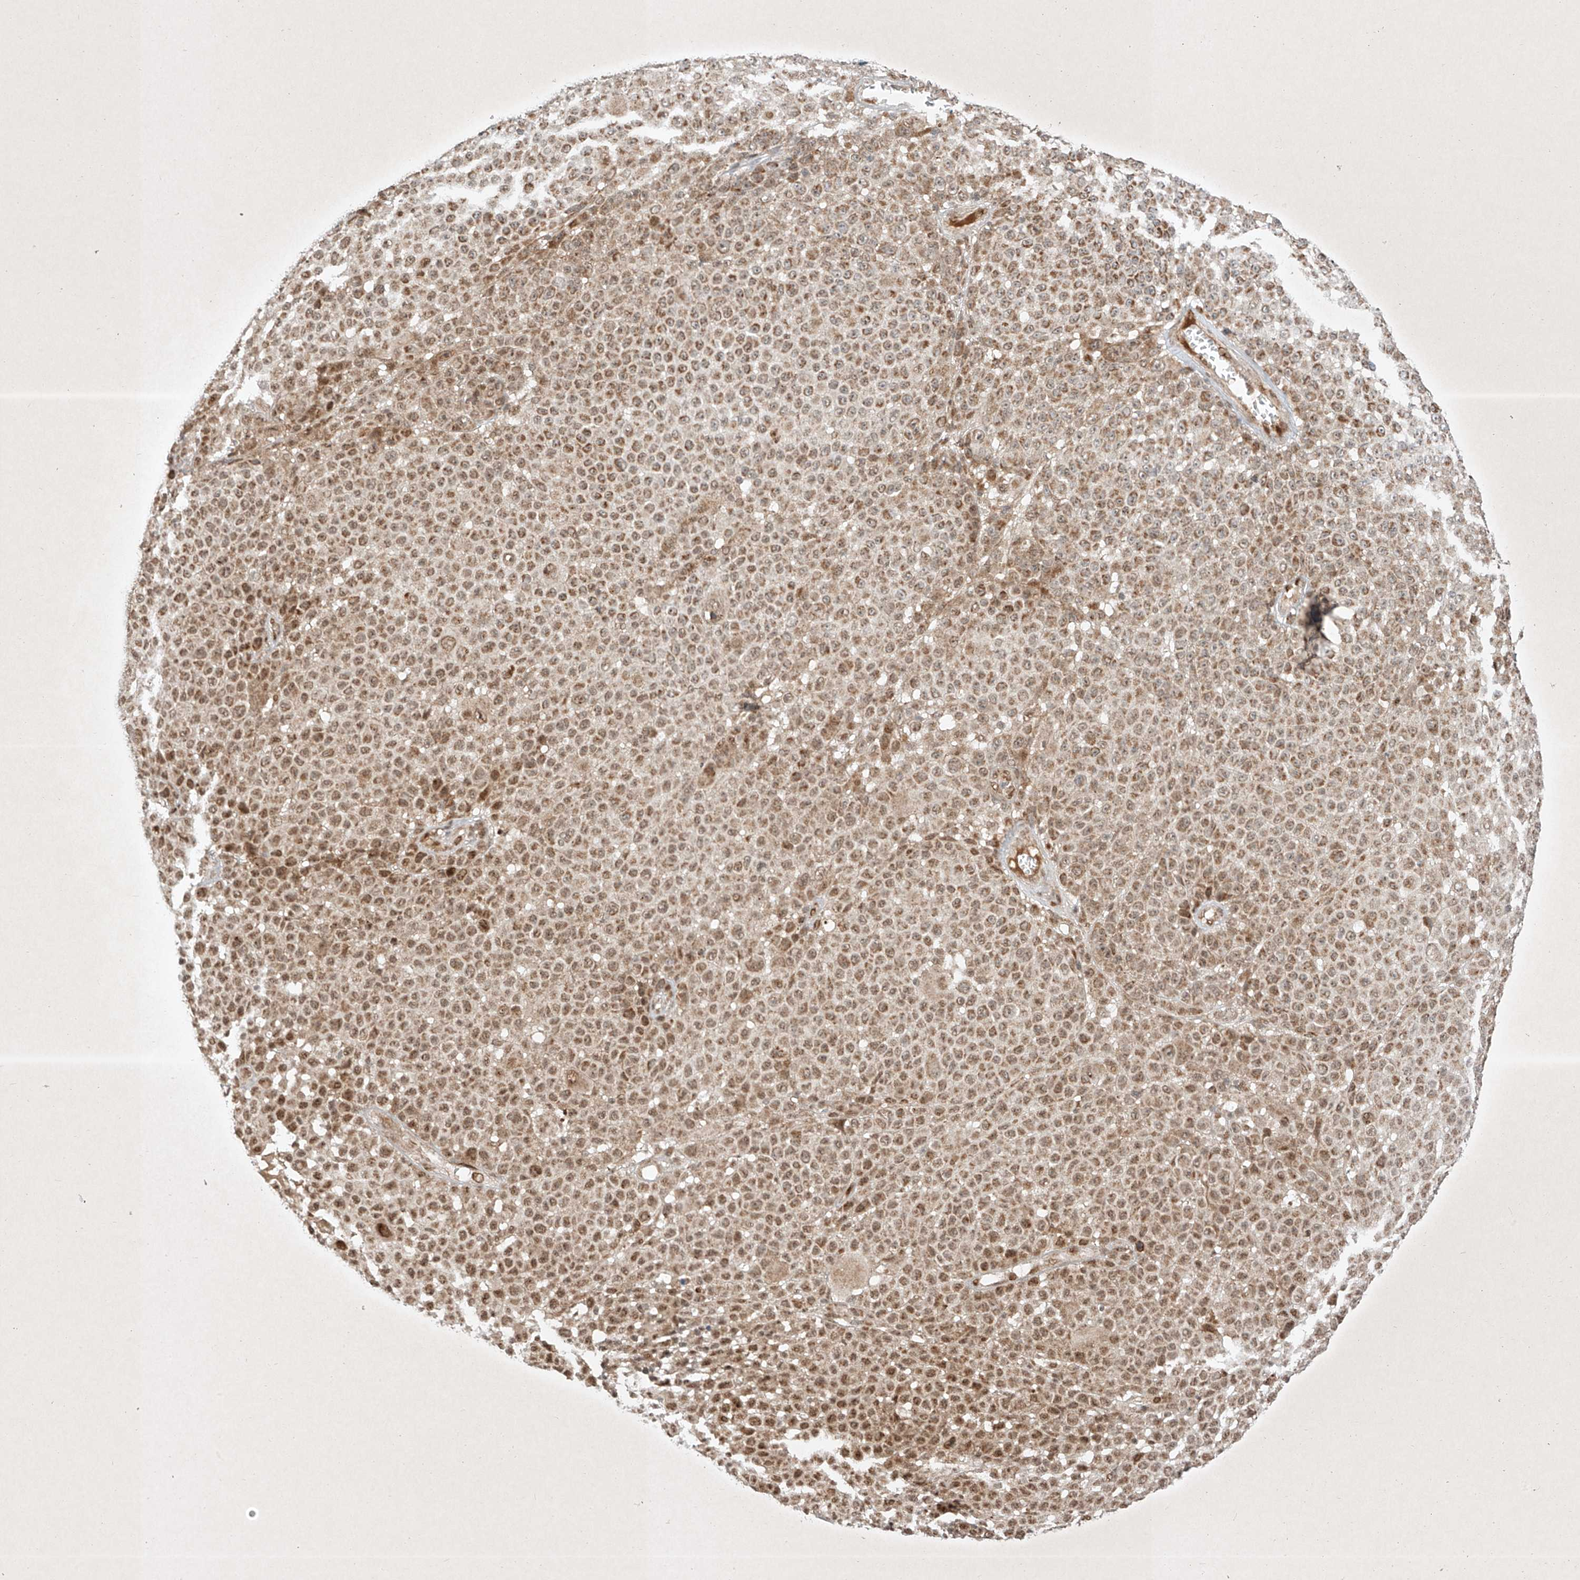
{"staining": {"intensity": "moderate", "quantity": ">75%", "location": "cytoplasmic/membranous,nuclear"}, "tissue": "melanoma", "cell_type": "Tumor cells", "image_type": "cancer", "snomed": [{"axis": "morphology", "description": "Malignant melanoma, NOS"}, {"axis": "topography", "description": "Skin"}], "caption": "Malignant melanoma stained with a protein marker demonstrates moderate staining in tumor cells.", "gene": "EPG5", "patient": {"sex": "female", "age": 94}}